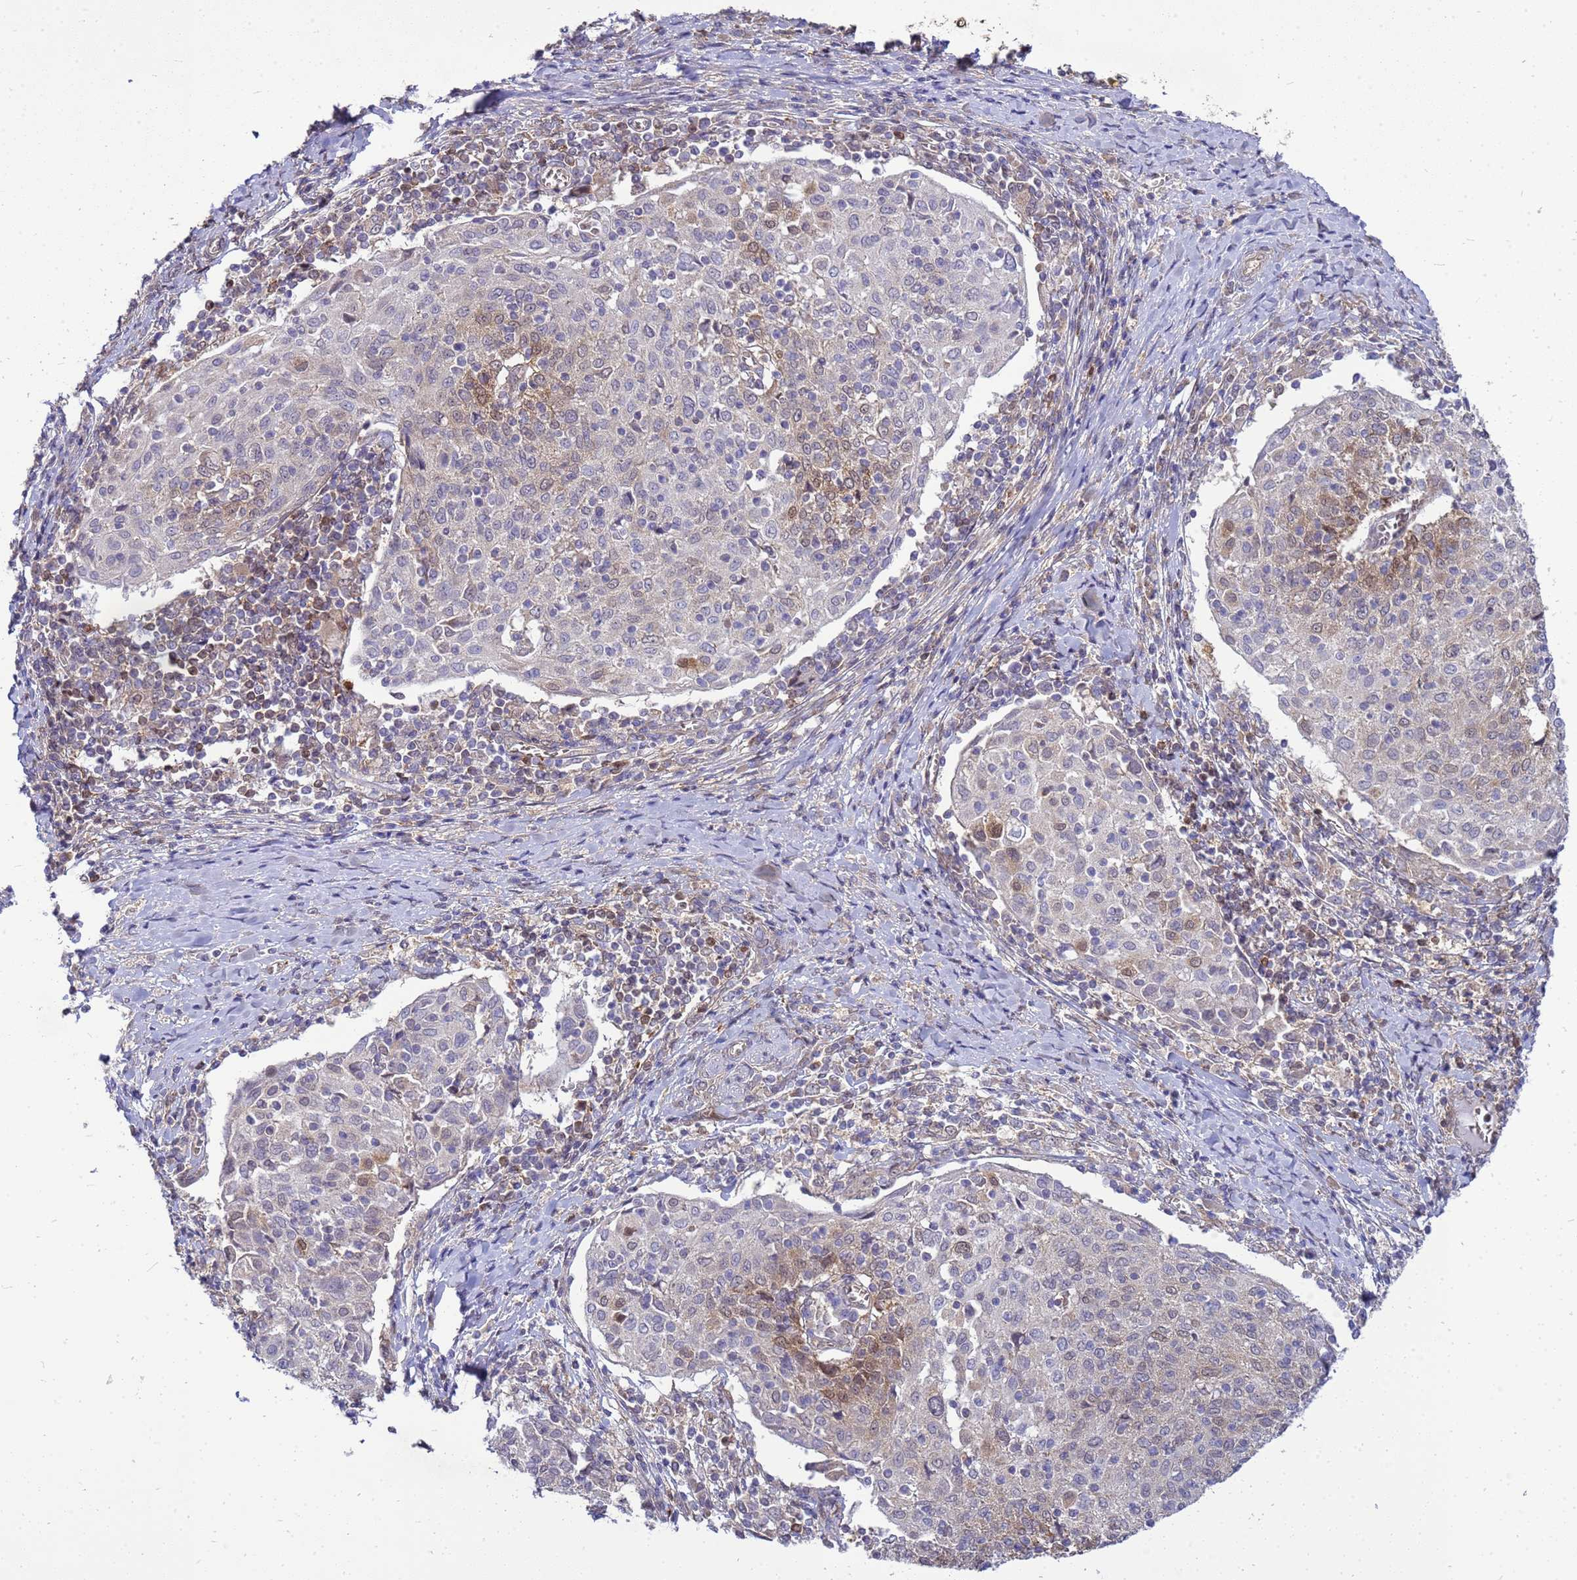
{"staining": {"intensity": "moderate", "quantity": "25%-75%", "location": "cytoplasmic/membranous,nuclear"}, "tissue": "cervical cancer", "cell_type": "Tumor cells", "image_type": "cancer", "snomed": [{"axis": "morphology", "description": "Squamous cell carcinoma, NOS"}, {"axis": "topography", "description": "Cervix"}], "caption": "Protein staining displays moderate cytoplasmic/membranous and nuclear positivity in about 25%-75% of tumor cells in cervical squamous cell carcinoma.", "gene": "EIF4EBP3", "patient": {"sex": "female", "age": 52}}